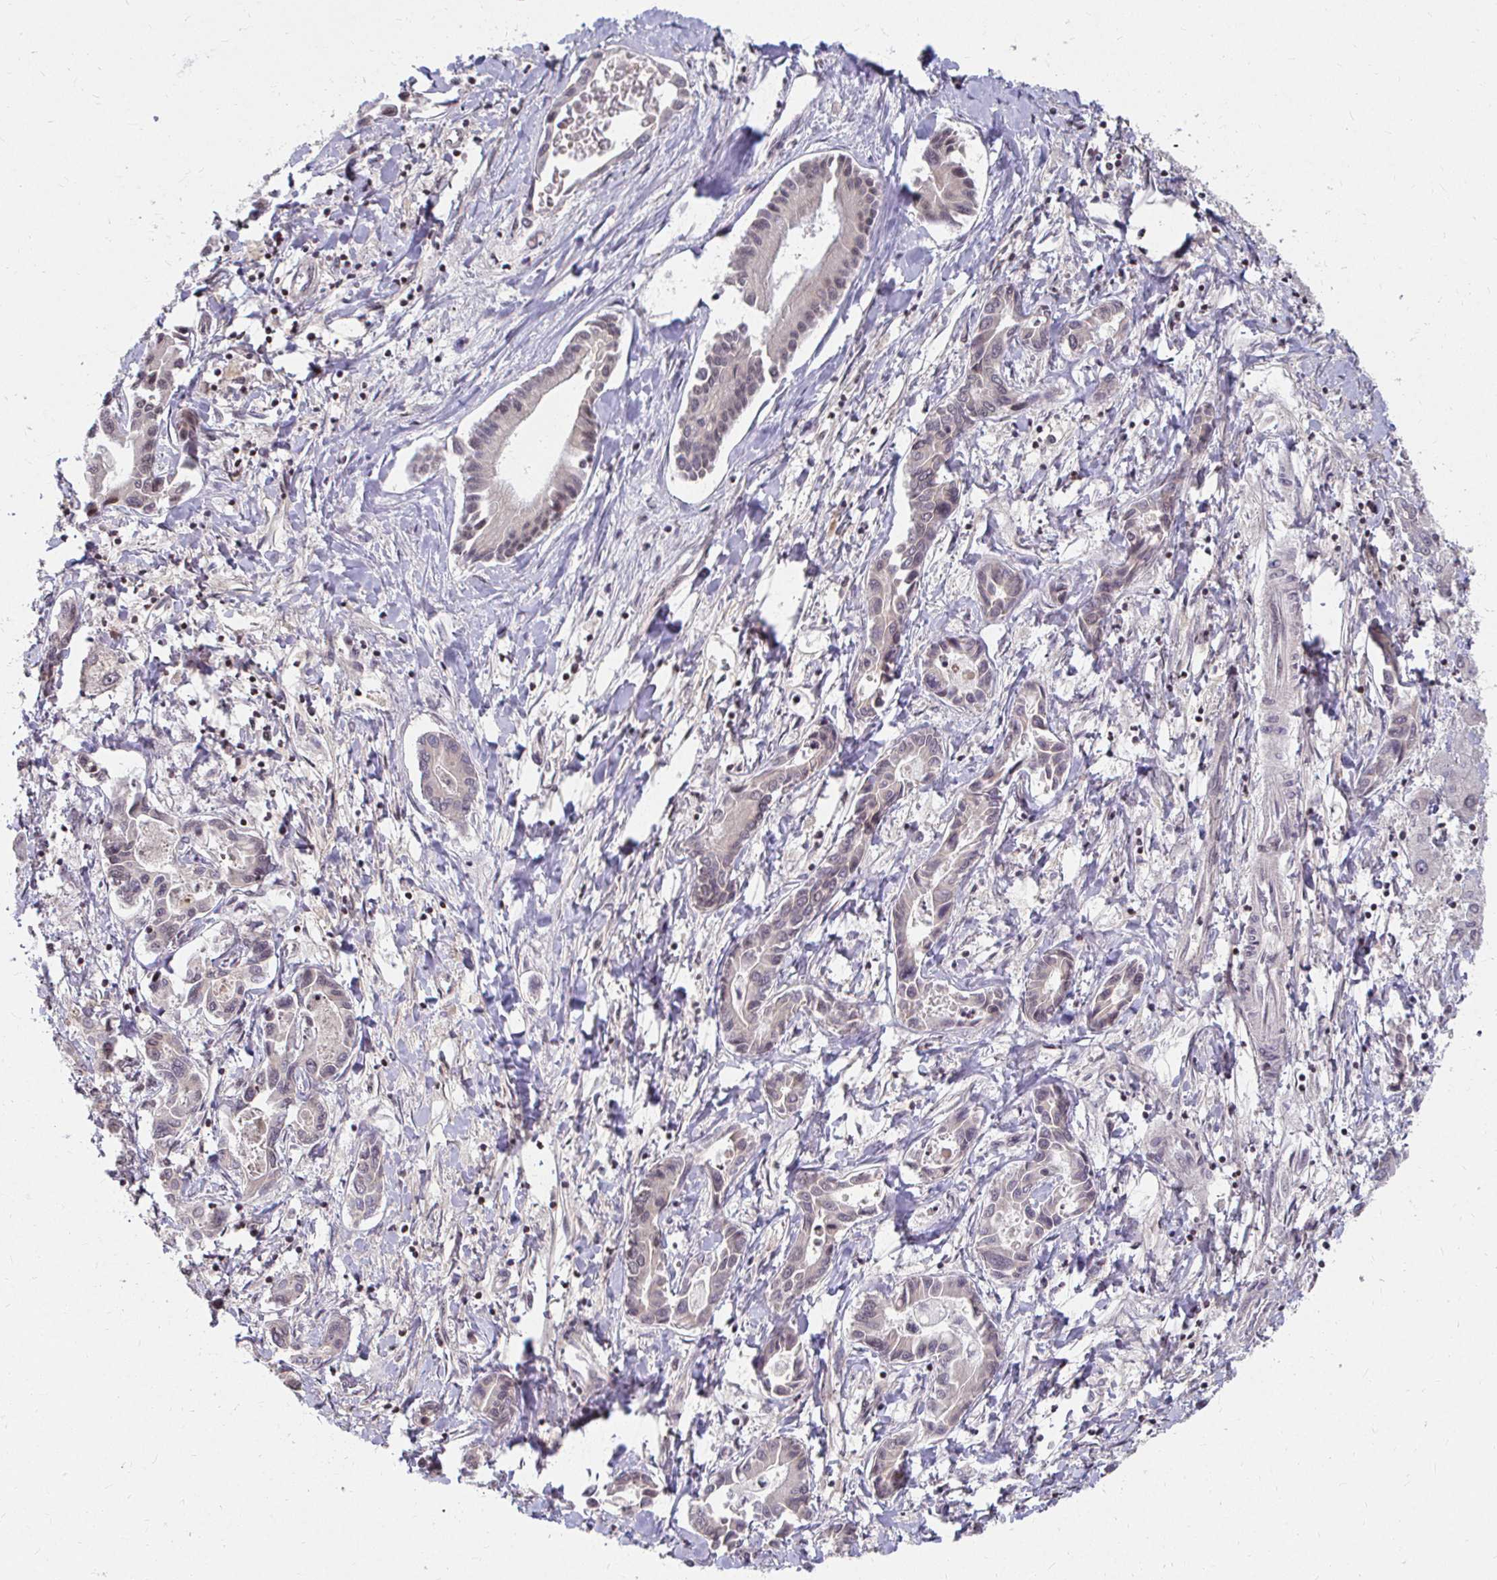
{"staining": {"intensity": "negative", "quantity": "none", "location": "none"}, "tissue": "liver cancer", "cell_type": "Tumor cells", "image_type": "cancer", "snomed": [{"axis": "morphology", "description": "Cholangiocarcinoma"}, {"axis": "topography", "description": "Liver"}], "caption": "Tumor cells are negative for brown protein staining in liver cancer.", "gene": "ANK3", "patient": {"sex": "male", "age": 66}}